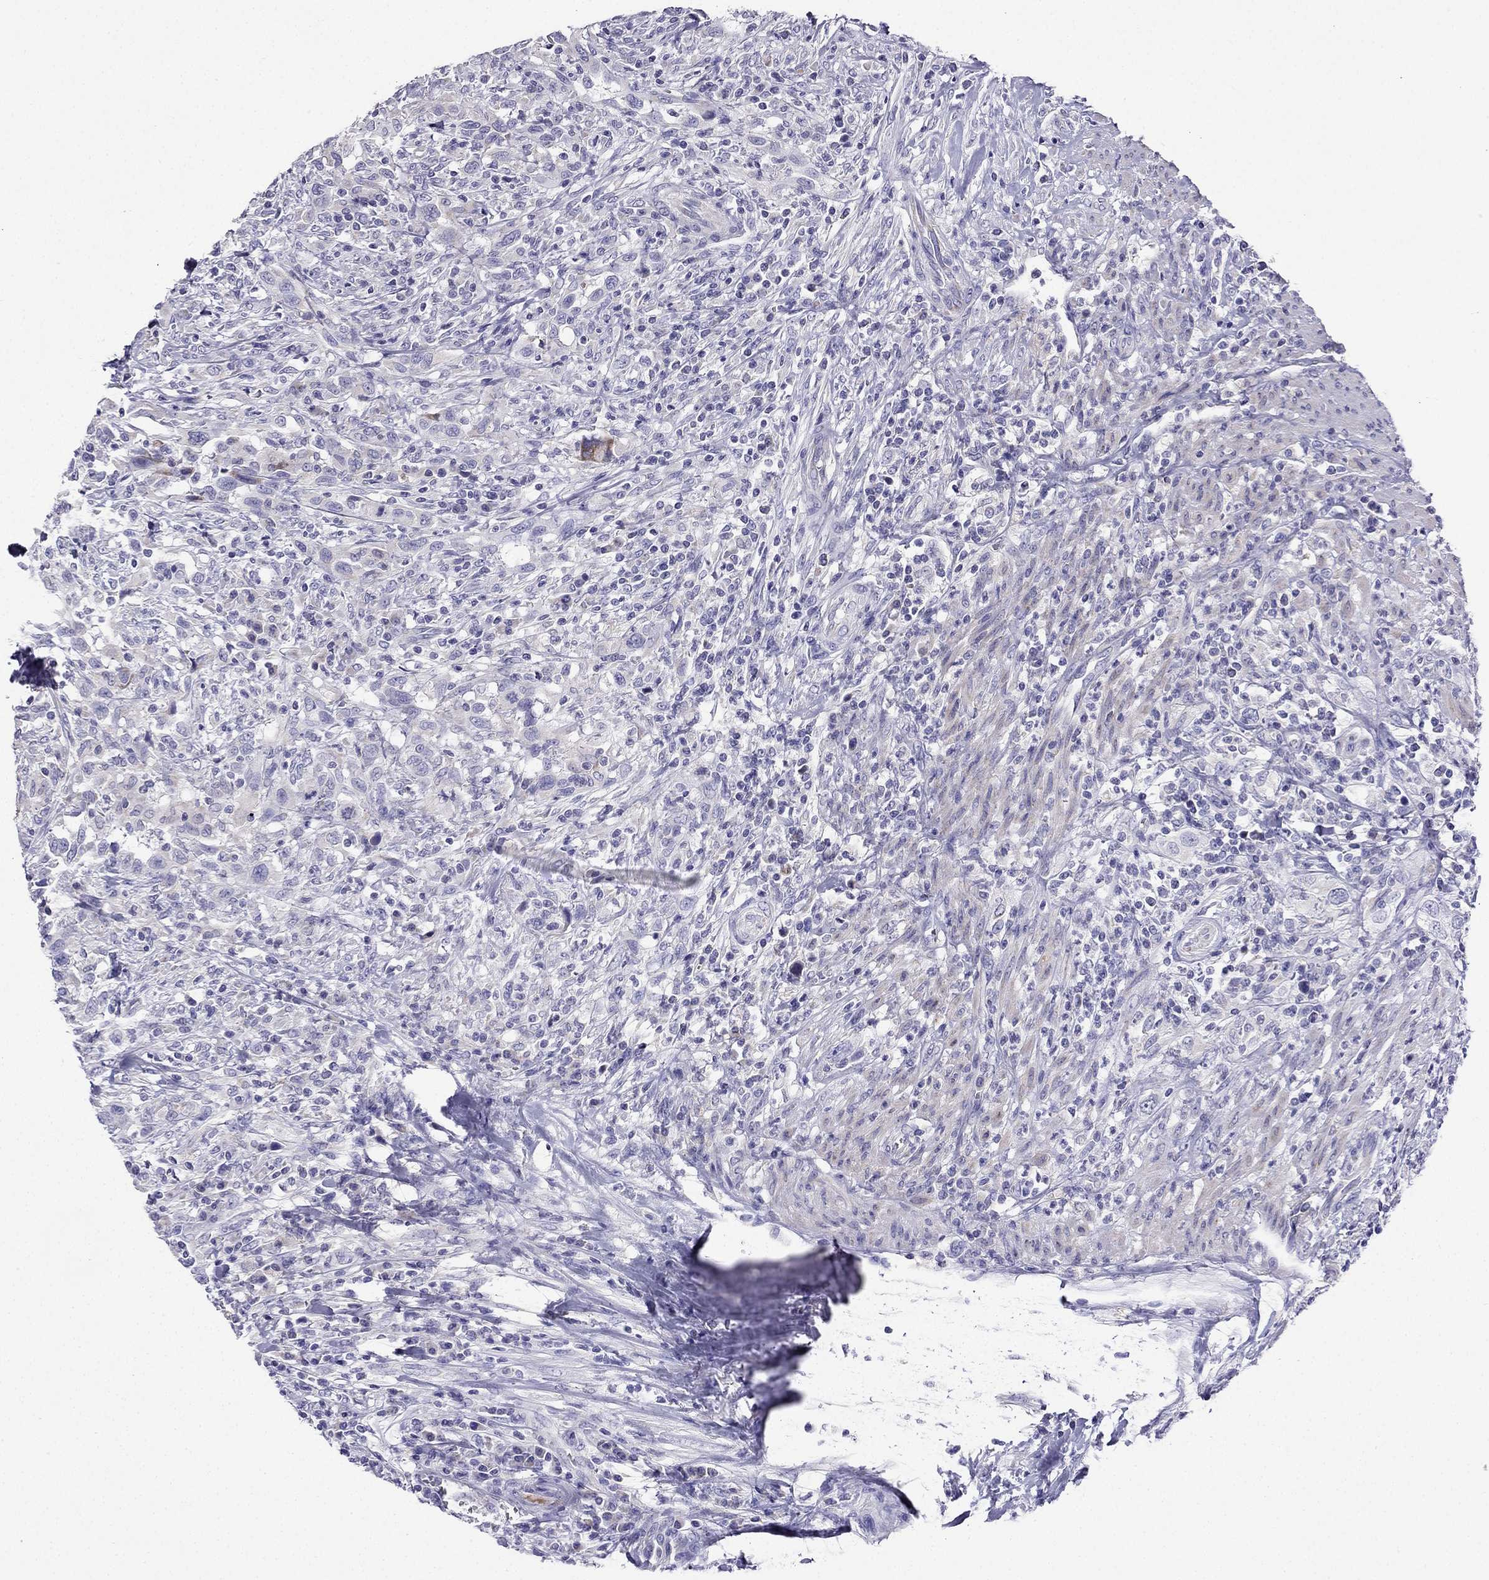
{"staining": {"intensity": "negative", "quantity": "none", "location": "none"}, "tissue": "urothelial cancer", "cell_type": "Tumor cells", "image_type": "cancer", "snomed": [{"axis": "morphology", "description": "Urothelial carcinoma, NOS"}, {"axis": "morphology", "description": "Urothelial carcinoma, High grade"}, {"axis": "topography", "description": "Urinary bladder"}], "caption": "Immunohistochemistry (IHC) micrograph of neoplastic tissue: human urothelial carcinoma (high-grade) stained with DAB exhibits no significant protein expression in tumor cells. (DAB IHC with hematoxylin counter stain).", "gene": "KIF5A", "patient": {"sex": "female", "age": 64}}